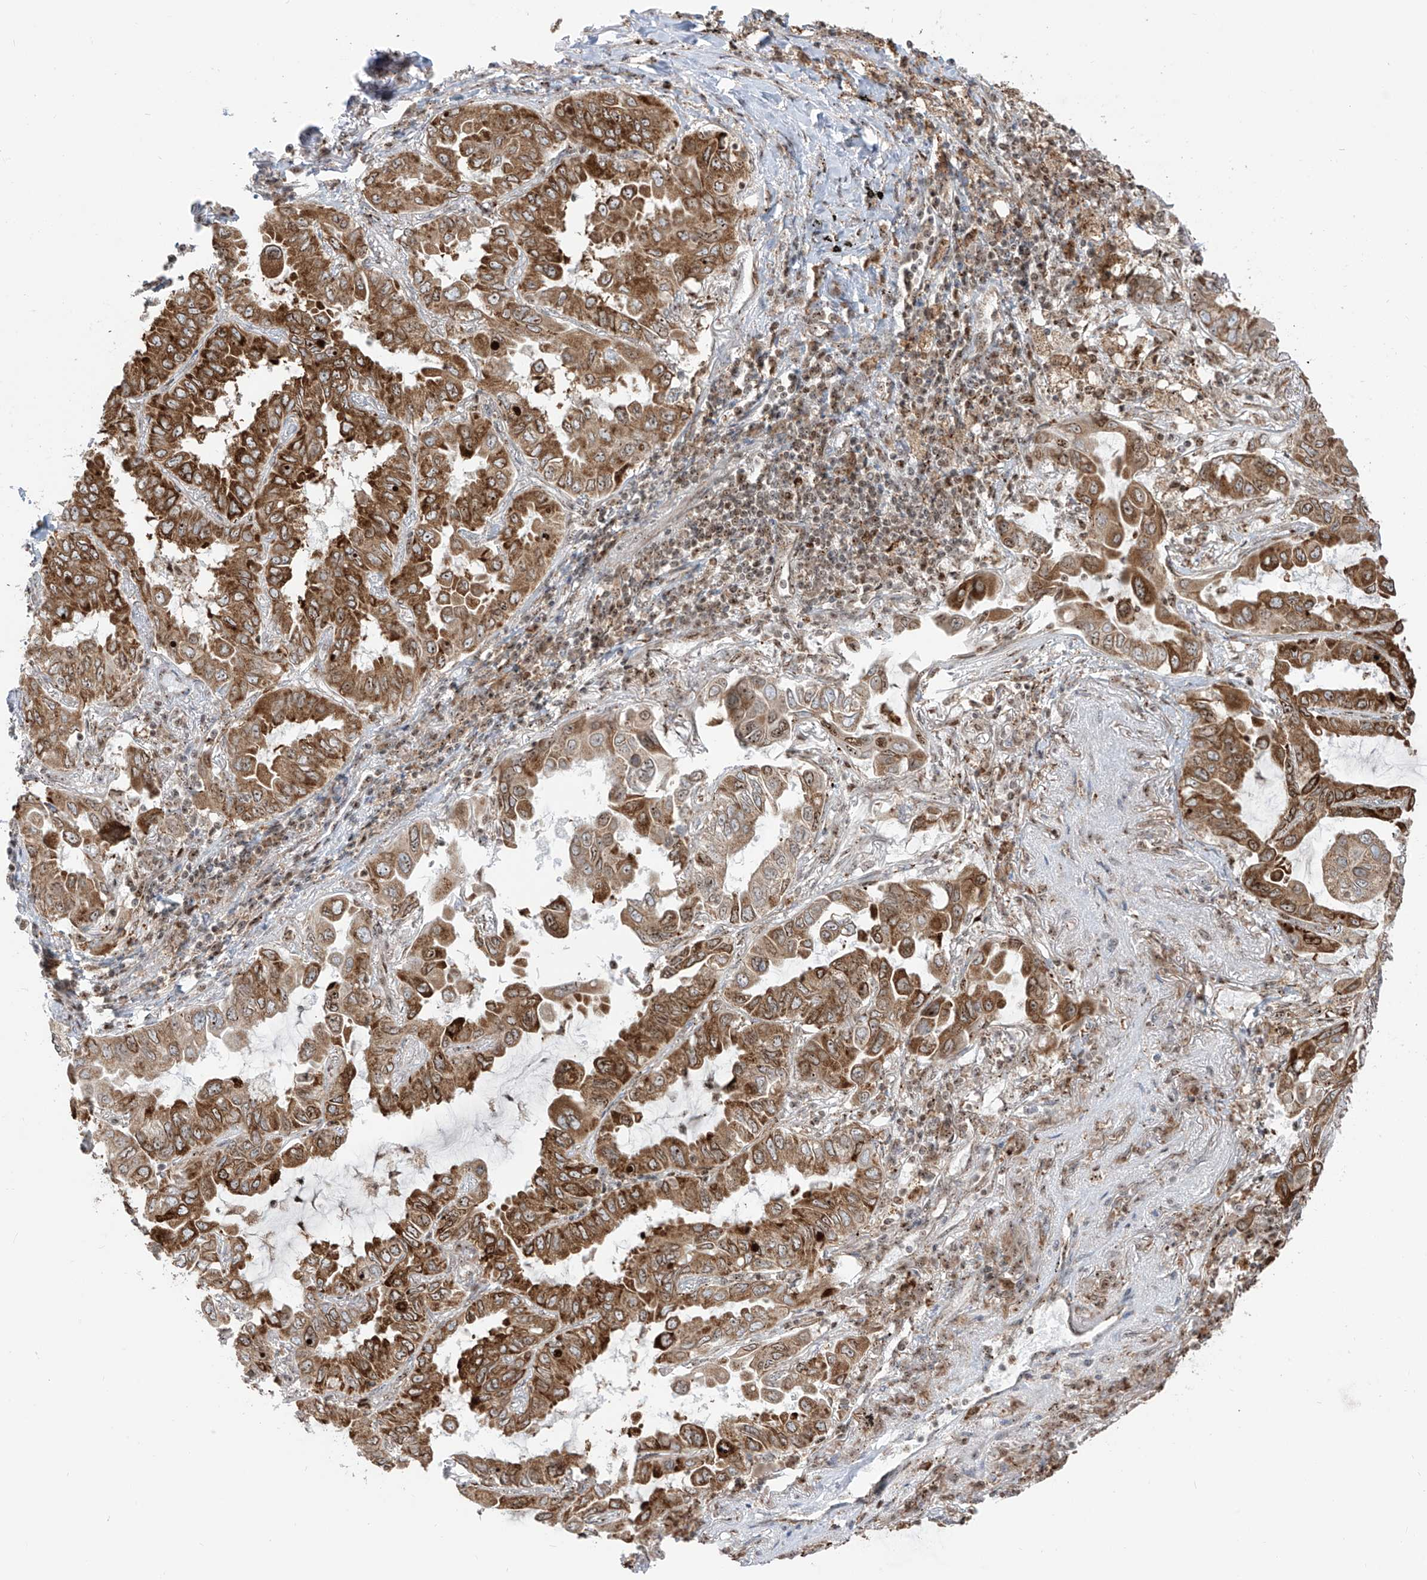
{"staining": {"intensity": "strong", "quantity": ">75%", "location": "cytoplasmic/membranous"}, "tissue": "lung cancer", "cell_type": "Tumor cells", "image_type": "cancer", "snomed": [{"axis": "morphology", "description": "Adenocarcinoma, NOS"}, {"axis": "topography", "description": "Lung"}], "caption": "Human lung adenocarcinoma stained with a protein marker reveals strong staining in tumor cells.", "gene": "ZBTB8A", "patient": {"sex": "male", "age": 64}}